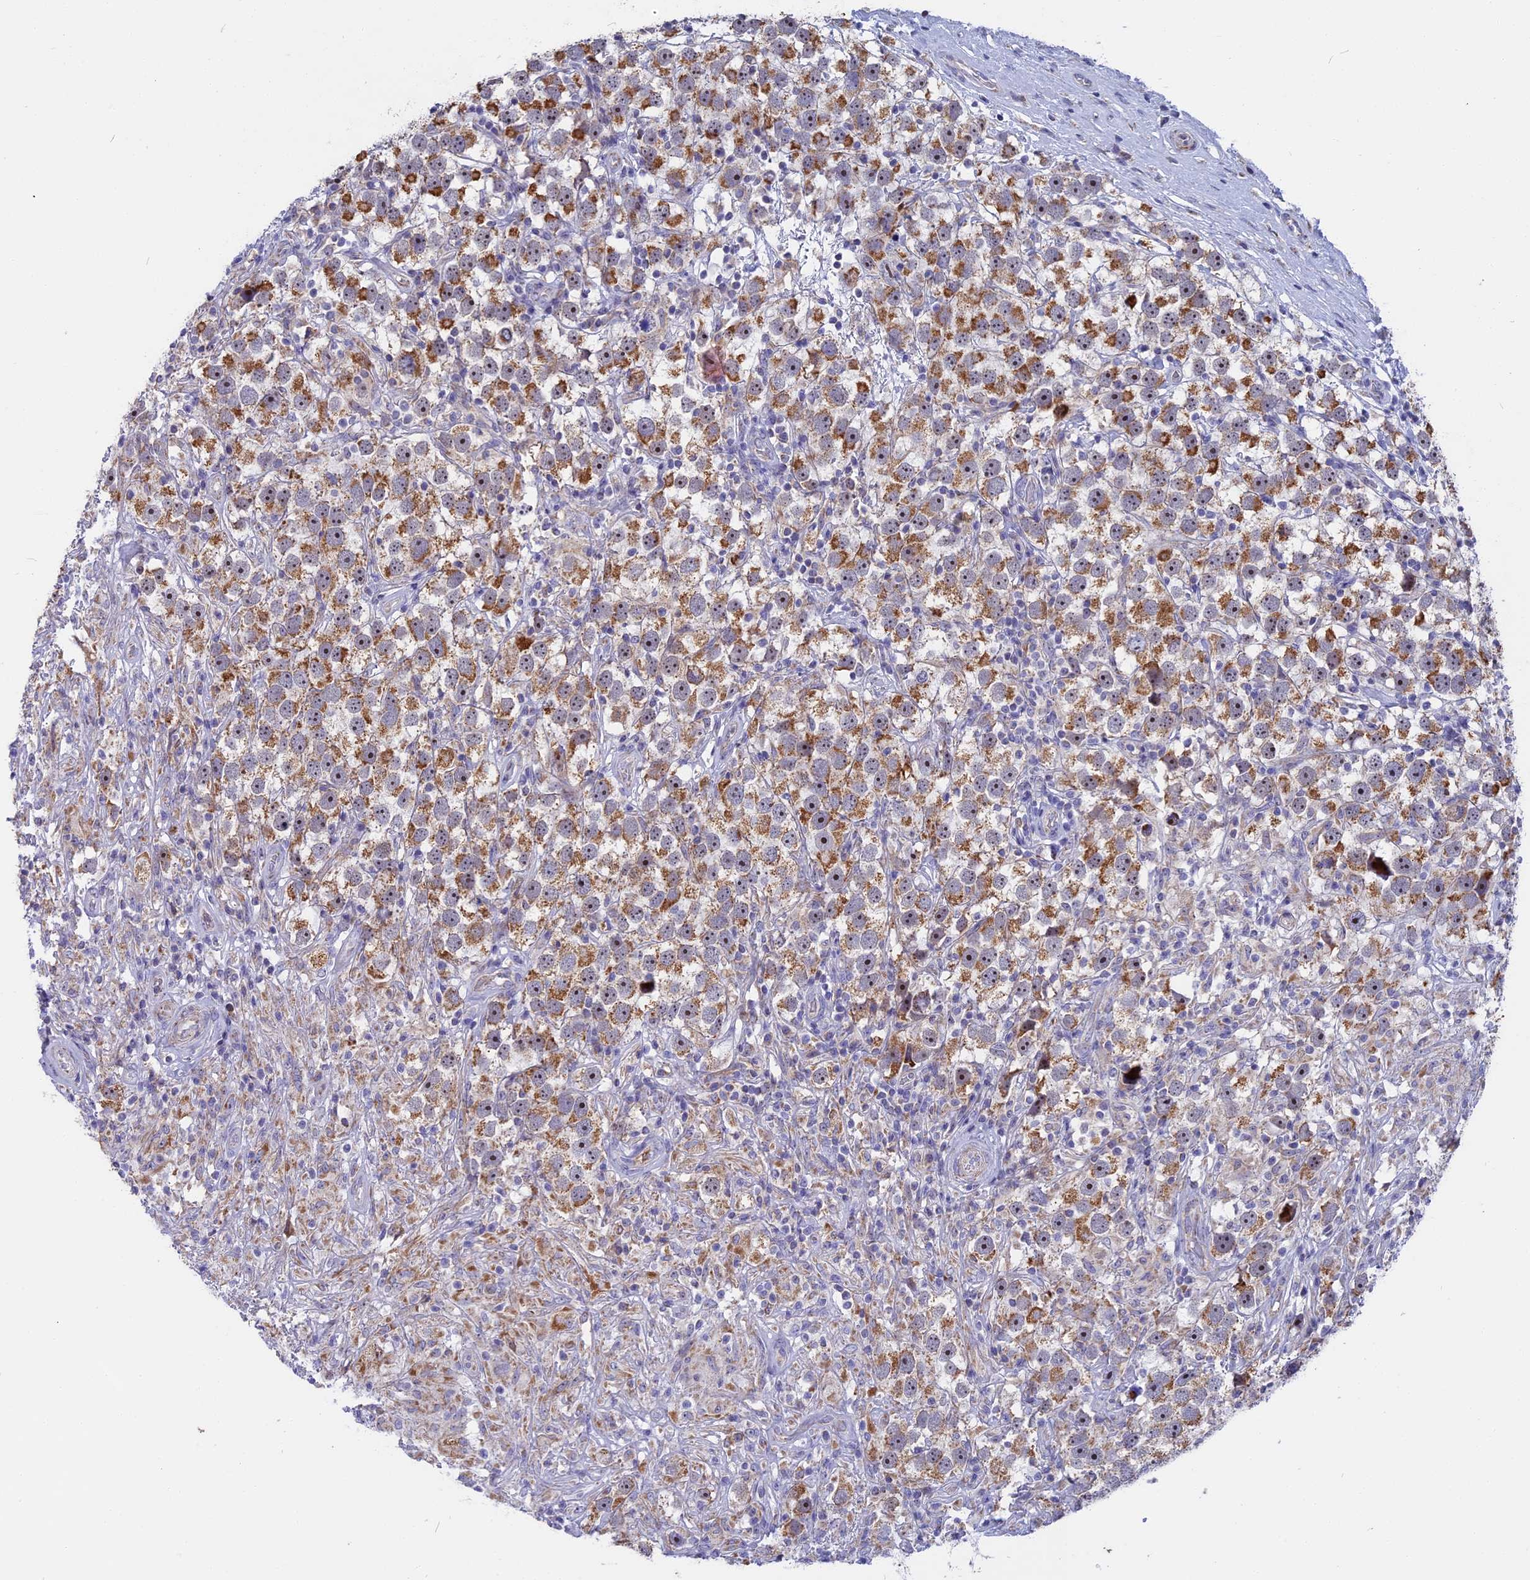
{"staining": {"intensity": "moderate", "quantity": ">75%", "location": "cytoplasmic/membranous"}, "tissue": "testis cancer", "cell_type": "Tumor cells", "image_type": "cancer", "snomed": [{"axis": "morphology", "description": "Seminoma, NOS"}, {"axis": "topography", "description": "Testis"}], "caption": "This histopathology image shows testis cancer (seminoma) stained with immunohistochemistry (IHC) to label a protein in brown. The cytoplasmic/membranous of tumor cells show moderate positivity for the protein. Nuclei are counter-stained blue.", "gene": "DTWD1", "patient": {"sex": "male", "age": 49}}